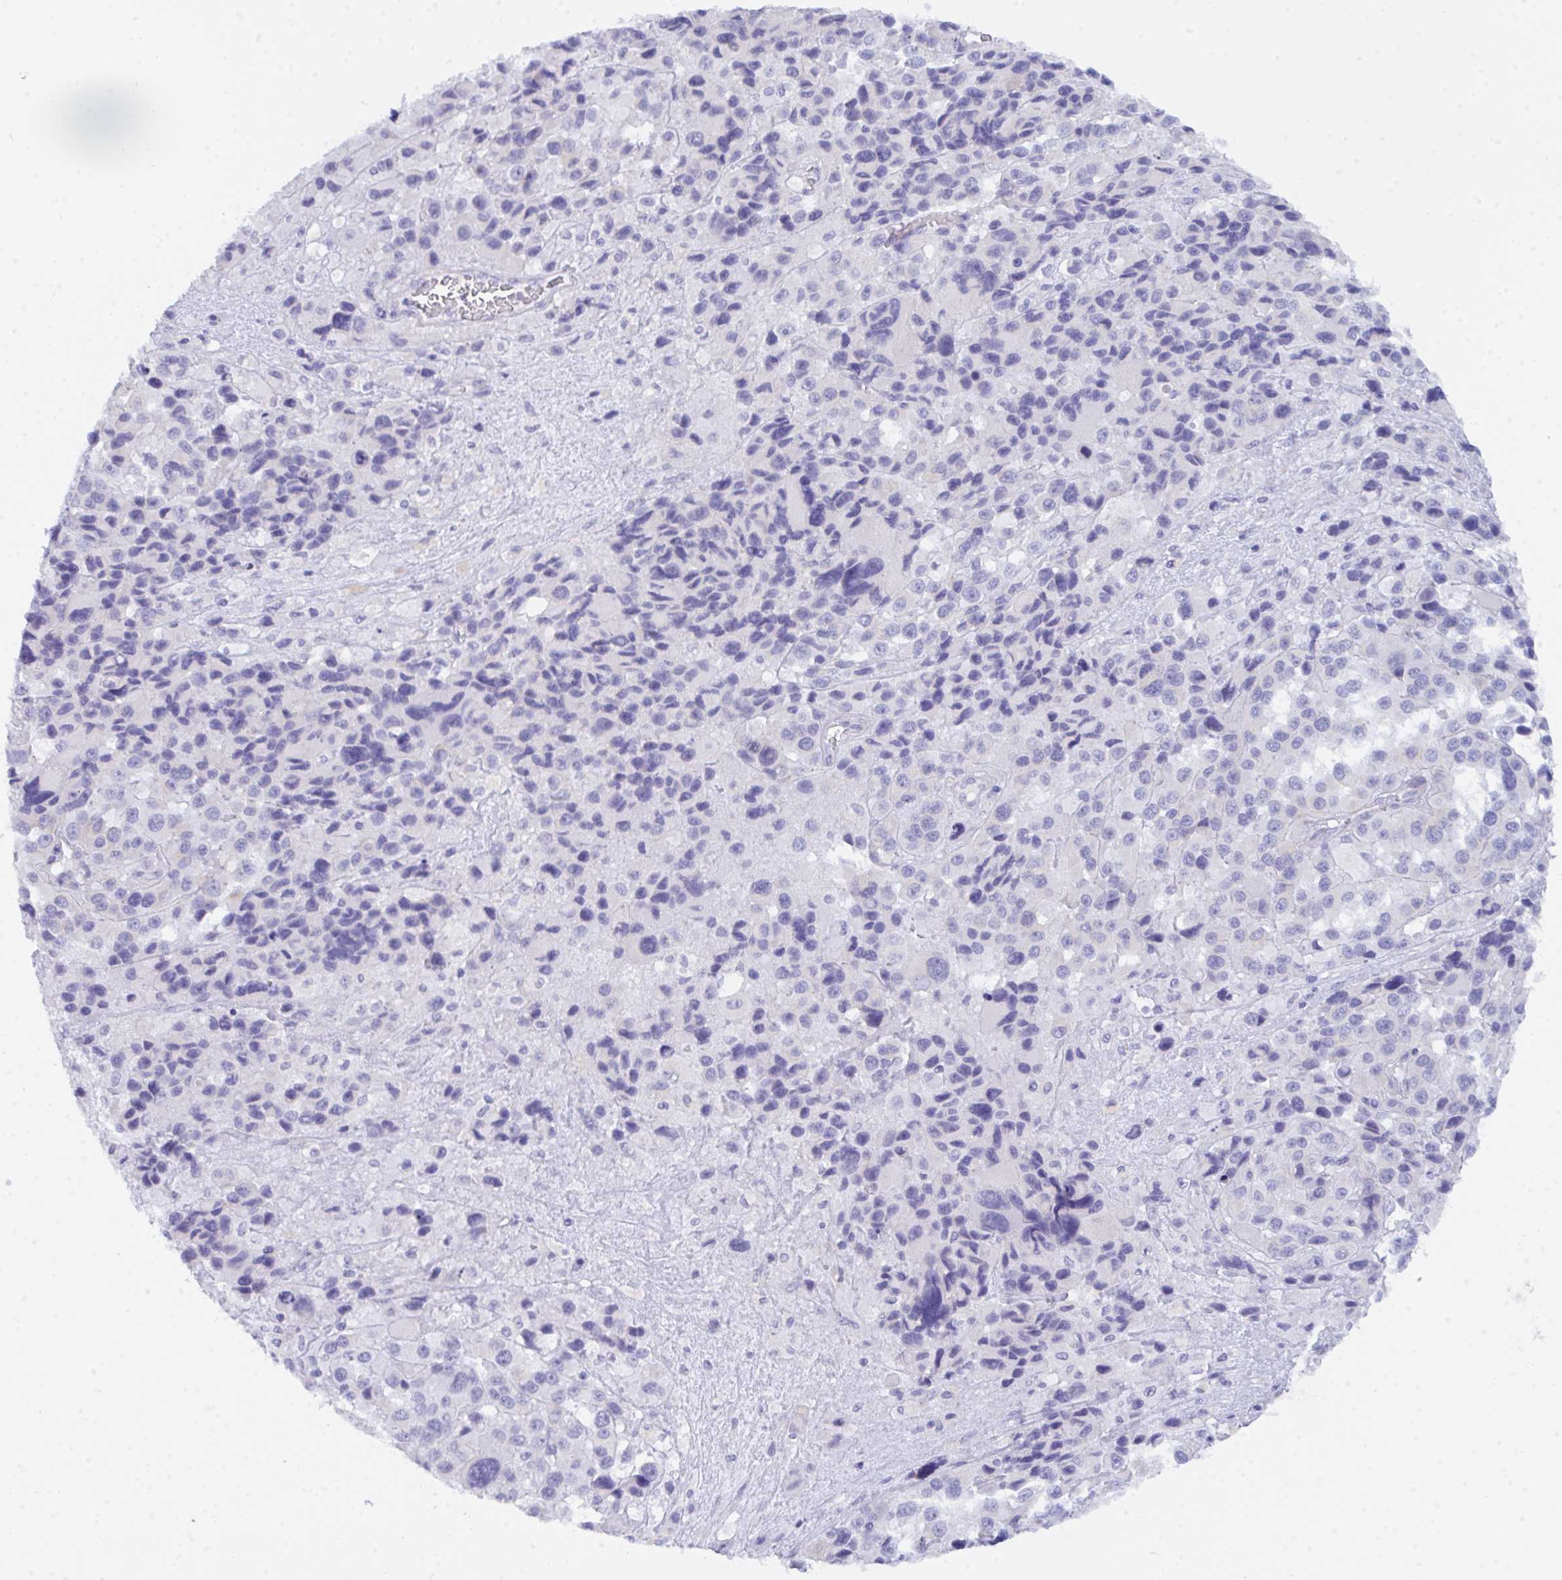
{"staining": {"intensity": "negative", "quantity": "none", "location": "none"}, "tissue": "melanoma", "cell_type": "Tumor cells", "image_type": "cancer", "snomed": [{"axis": "morphology", "description": "Malignant melanoma, Metastatic site"}, {"axis": "topography", "description": "Lymph node"}], "caption": "Tumor cells are negative for brown protein staining in malignant melanoma (metastatic site). (DAB immunohistochemistry (IHC) with hematoxylin counter stain).", "gene": "CEP170B", "patient": {"sex": "female", "age": 65}}